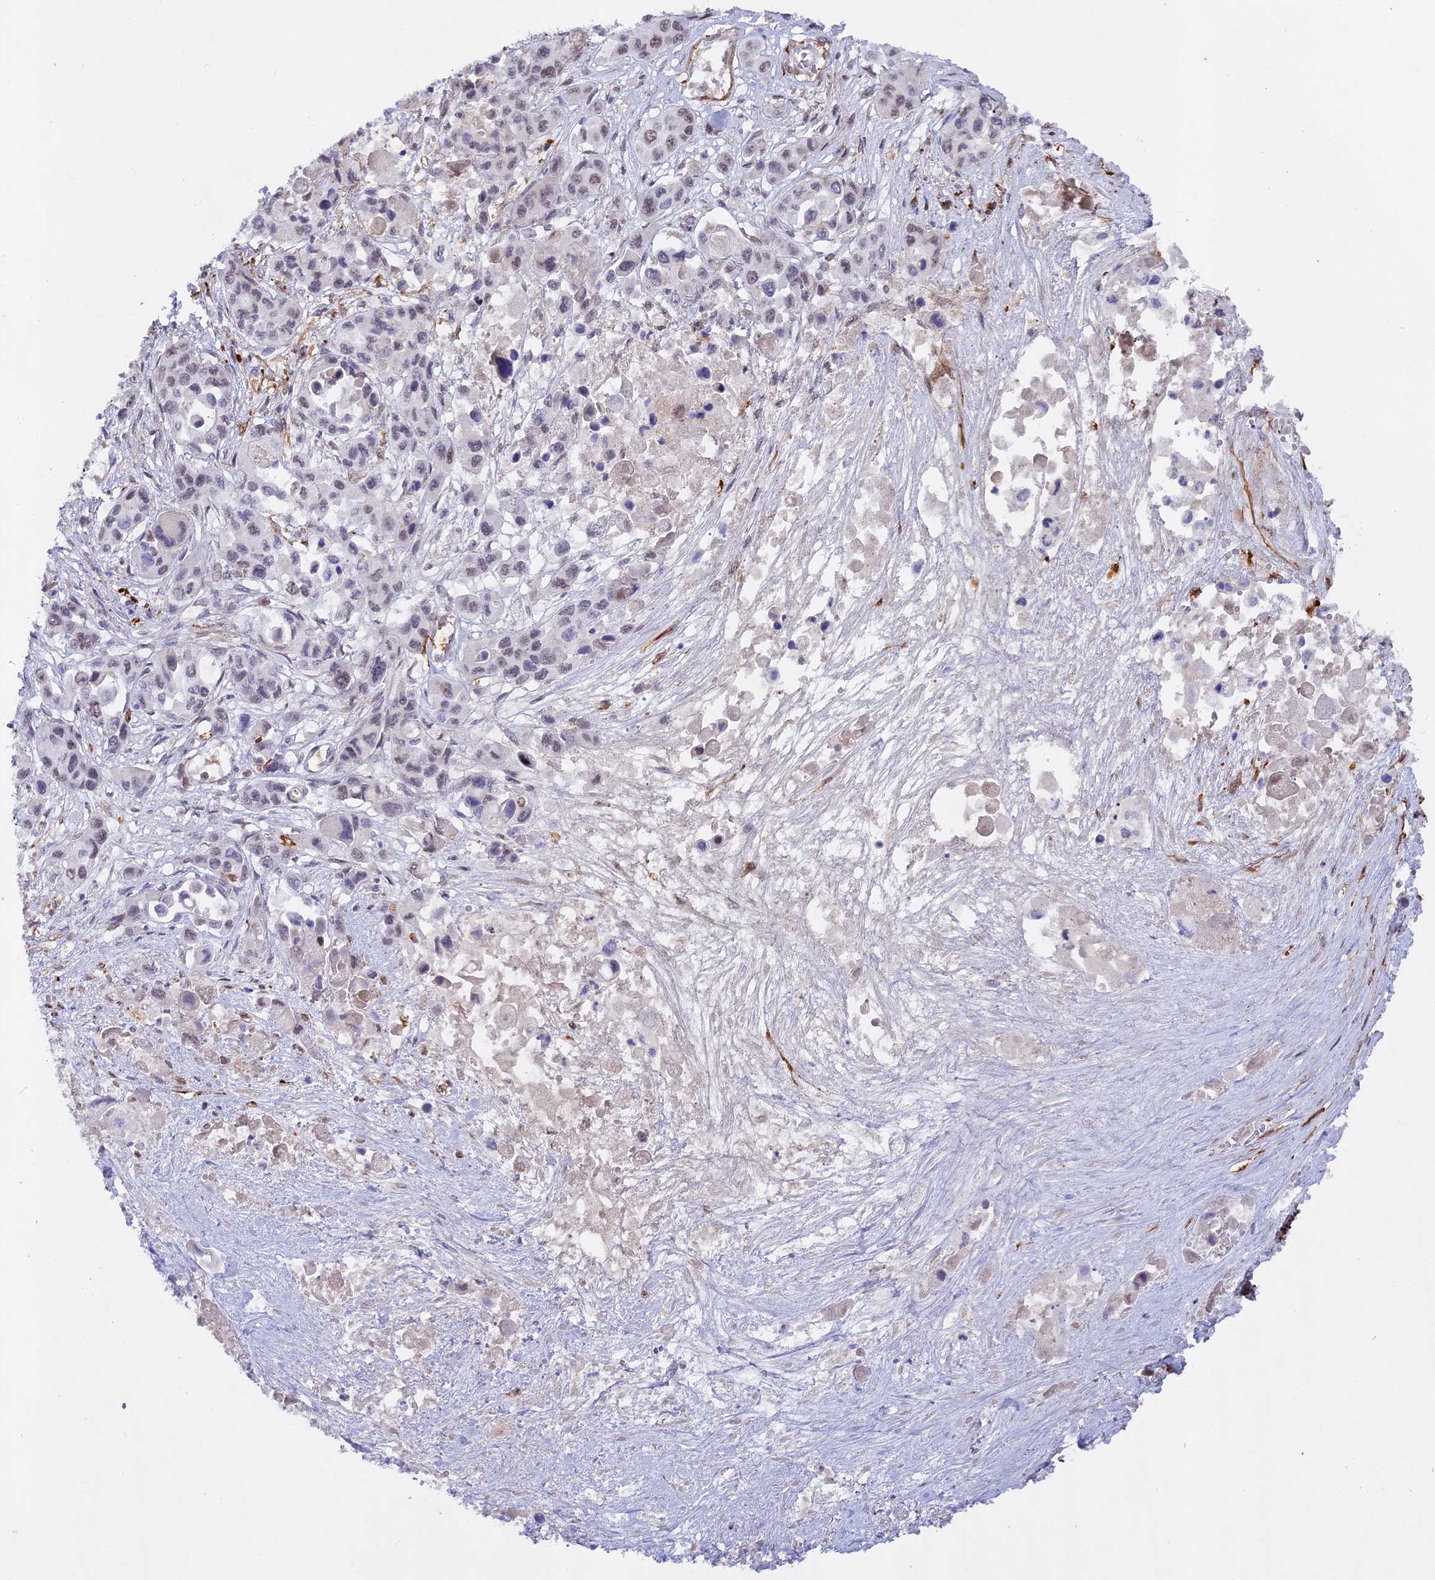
{"staining": {"intensity": "moderate", "quantity": "<25%", "location": "nuclear"}, "tissue": "pancreatic cancer", "cell_type": "Tumor cells", "image_type": "cancer", "snomed": [{"axis": "morphology", "description": "Adenocarcinoma, NOS"}, {"axis": "topography", "description": "Pancreas"}], "caption": "The photomicrograph demonstrates a brown stain indicating the presence of a protein in the nuclear of tumor cells in pancreatic cancer. (DAB IHC with brightfield microscopy, high magnification).", "gene": "CCDC154", "patient": {"sex": "male", "age": 92}}